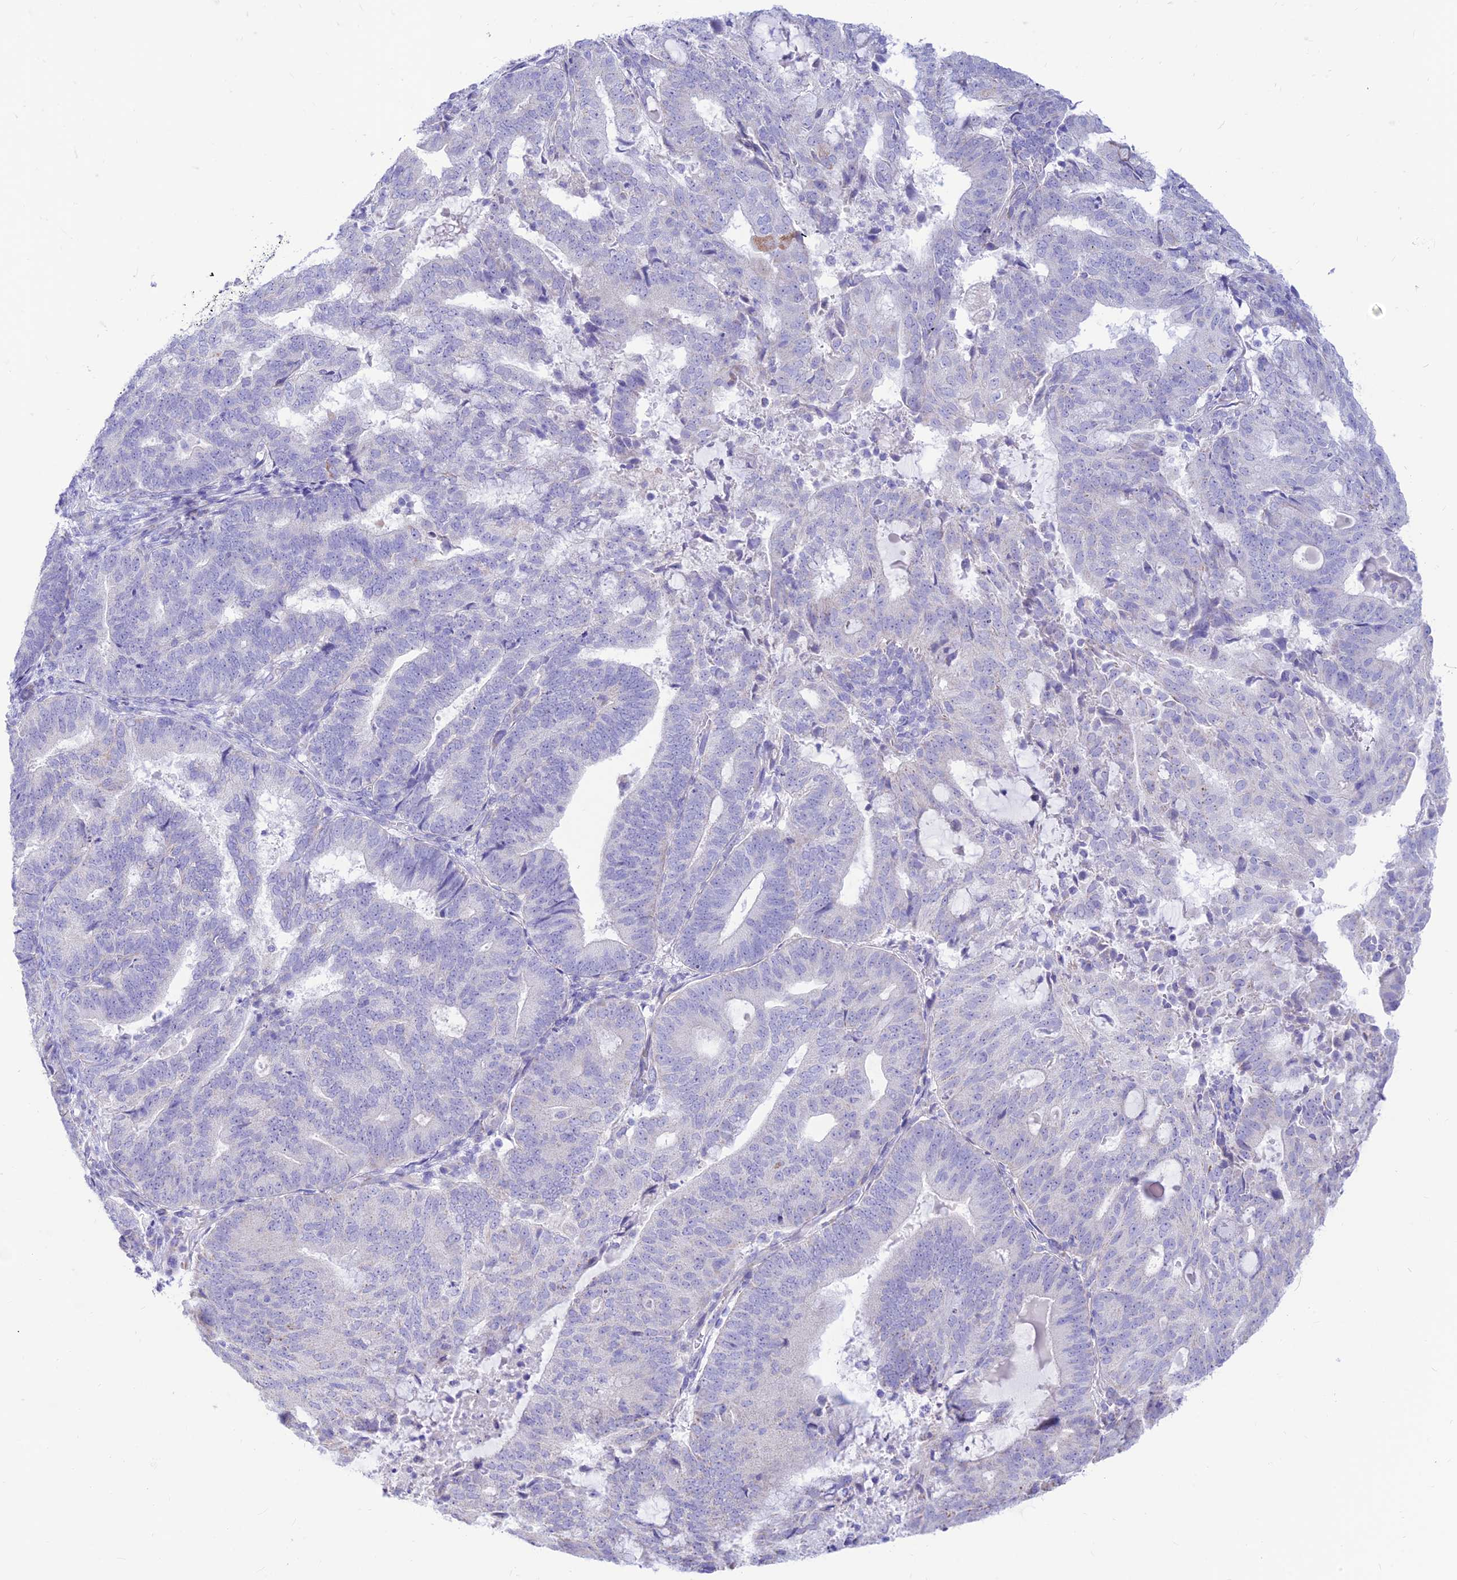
{"staining": {"intensity": "negative", "quantity": "none", "location": "none"}, "tissue": "endometrial cancer", "cell_type": "Tumor cells", "image_type": "cancer", "snomed": [{"axis": "morphology", "description": "Adenocarcinoma, NOS"}, {"axis": "topography", "description": "Endometrium"}], "caption": "An immunohistochemistry (IHC) image of adenocarcinoma (endometrial) is shown. There is no staining in tumor cells of adenocarcinoma (endometrial).", "gene": "FAM186B", "patient": {"sex": "female", "age": 70}}